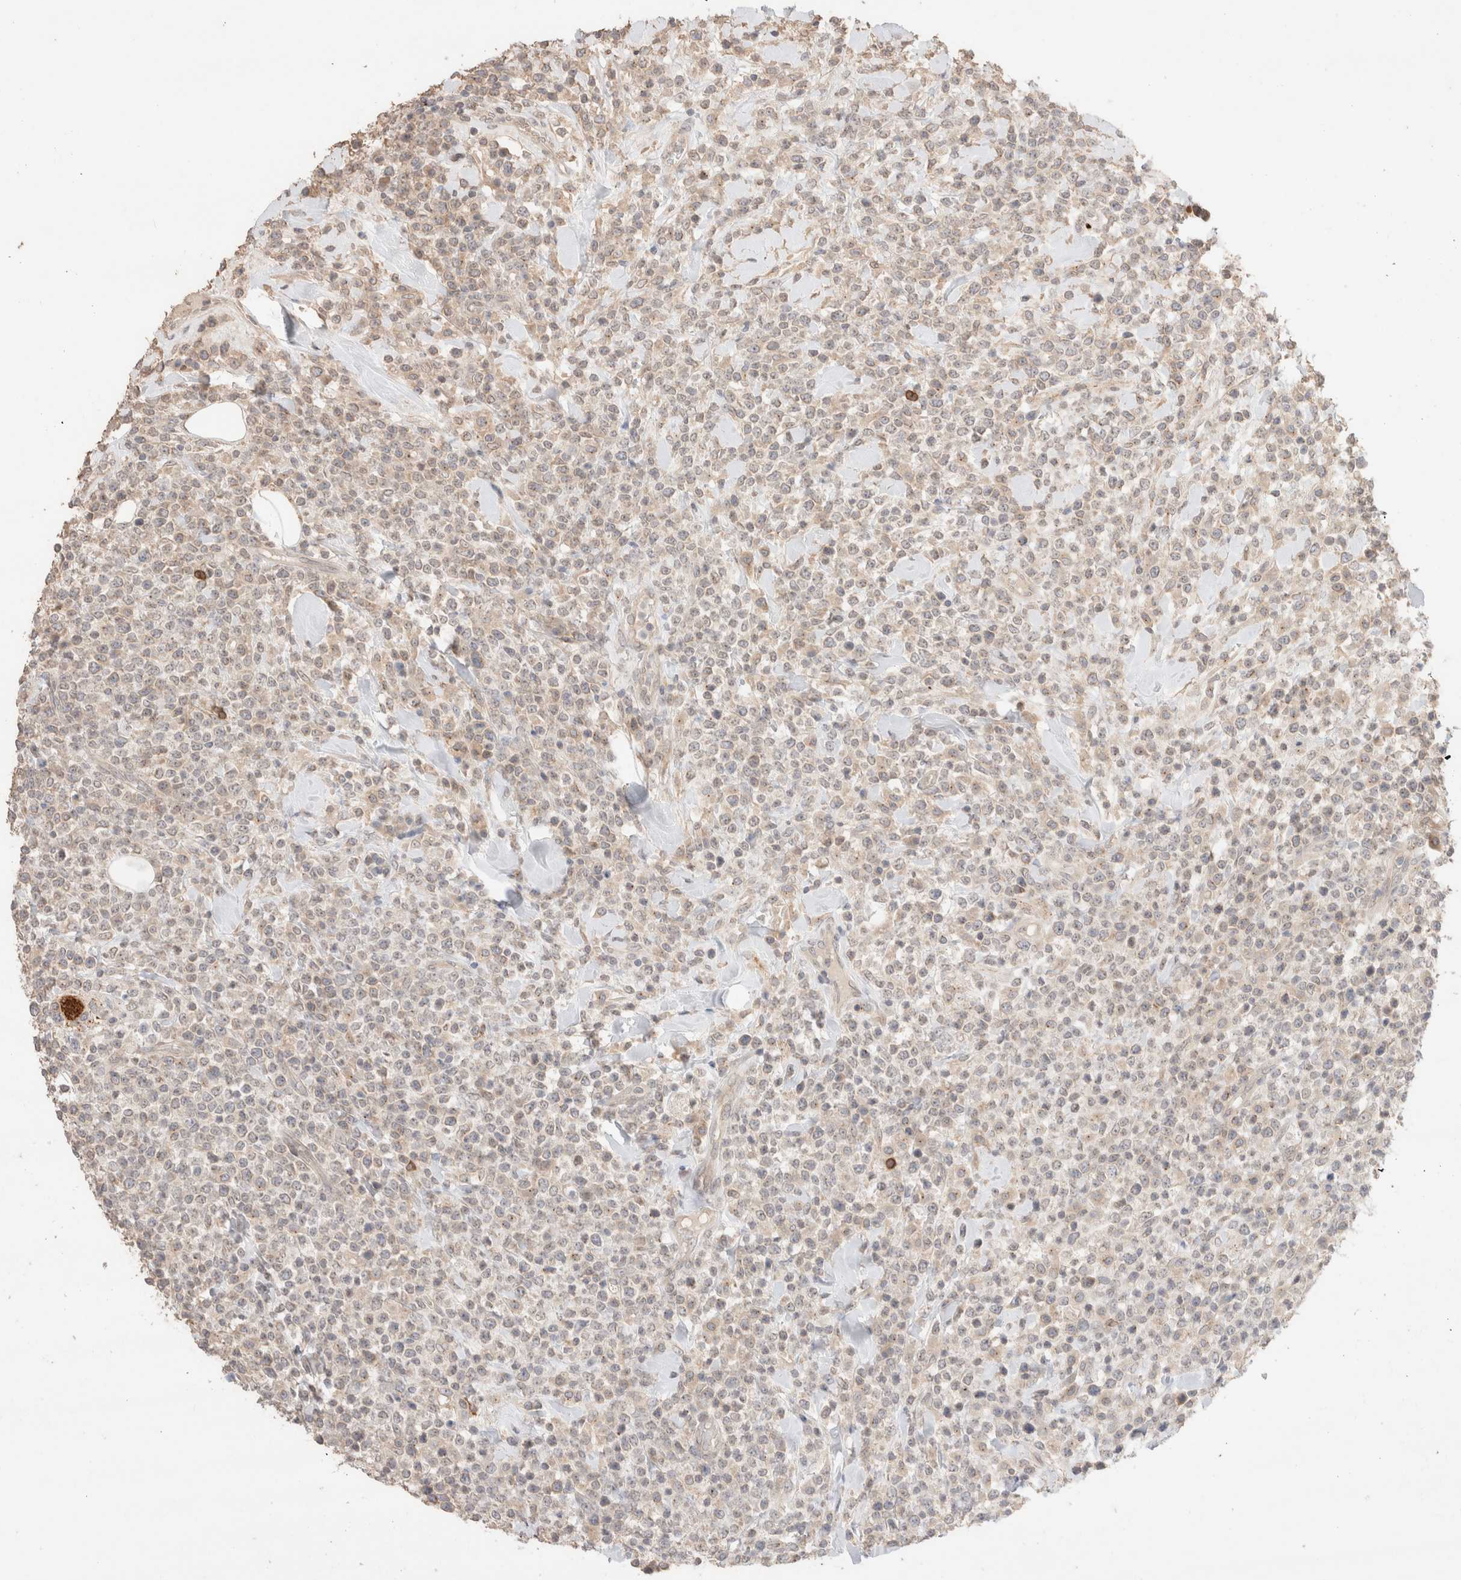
{"staining": {"intensity": "negative", "quantity": "none", "location": "none"}, "tissue": "lymphoma", "cell_type": "Tumor cells", "image_type": "cancer", "snomed": [{"axis": "morphology", "description": "Malignant lymphoma, non-Hodgkin's type, High grade"}, {"axis": "topography", "description": "Colon"}], "caption": "DAB immunohistochemical staining of human lymphoma reveals no significant positivity in tumor cells. The staining was performed using DAB to visualize the protein expression in brown, while the nuclei were stained in blue with hematoxylin (Magnification: 20x).", "gene": "TRIM41", "patient": {"sex": "female", "age": 53}}